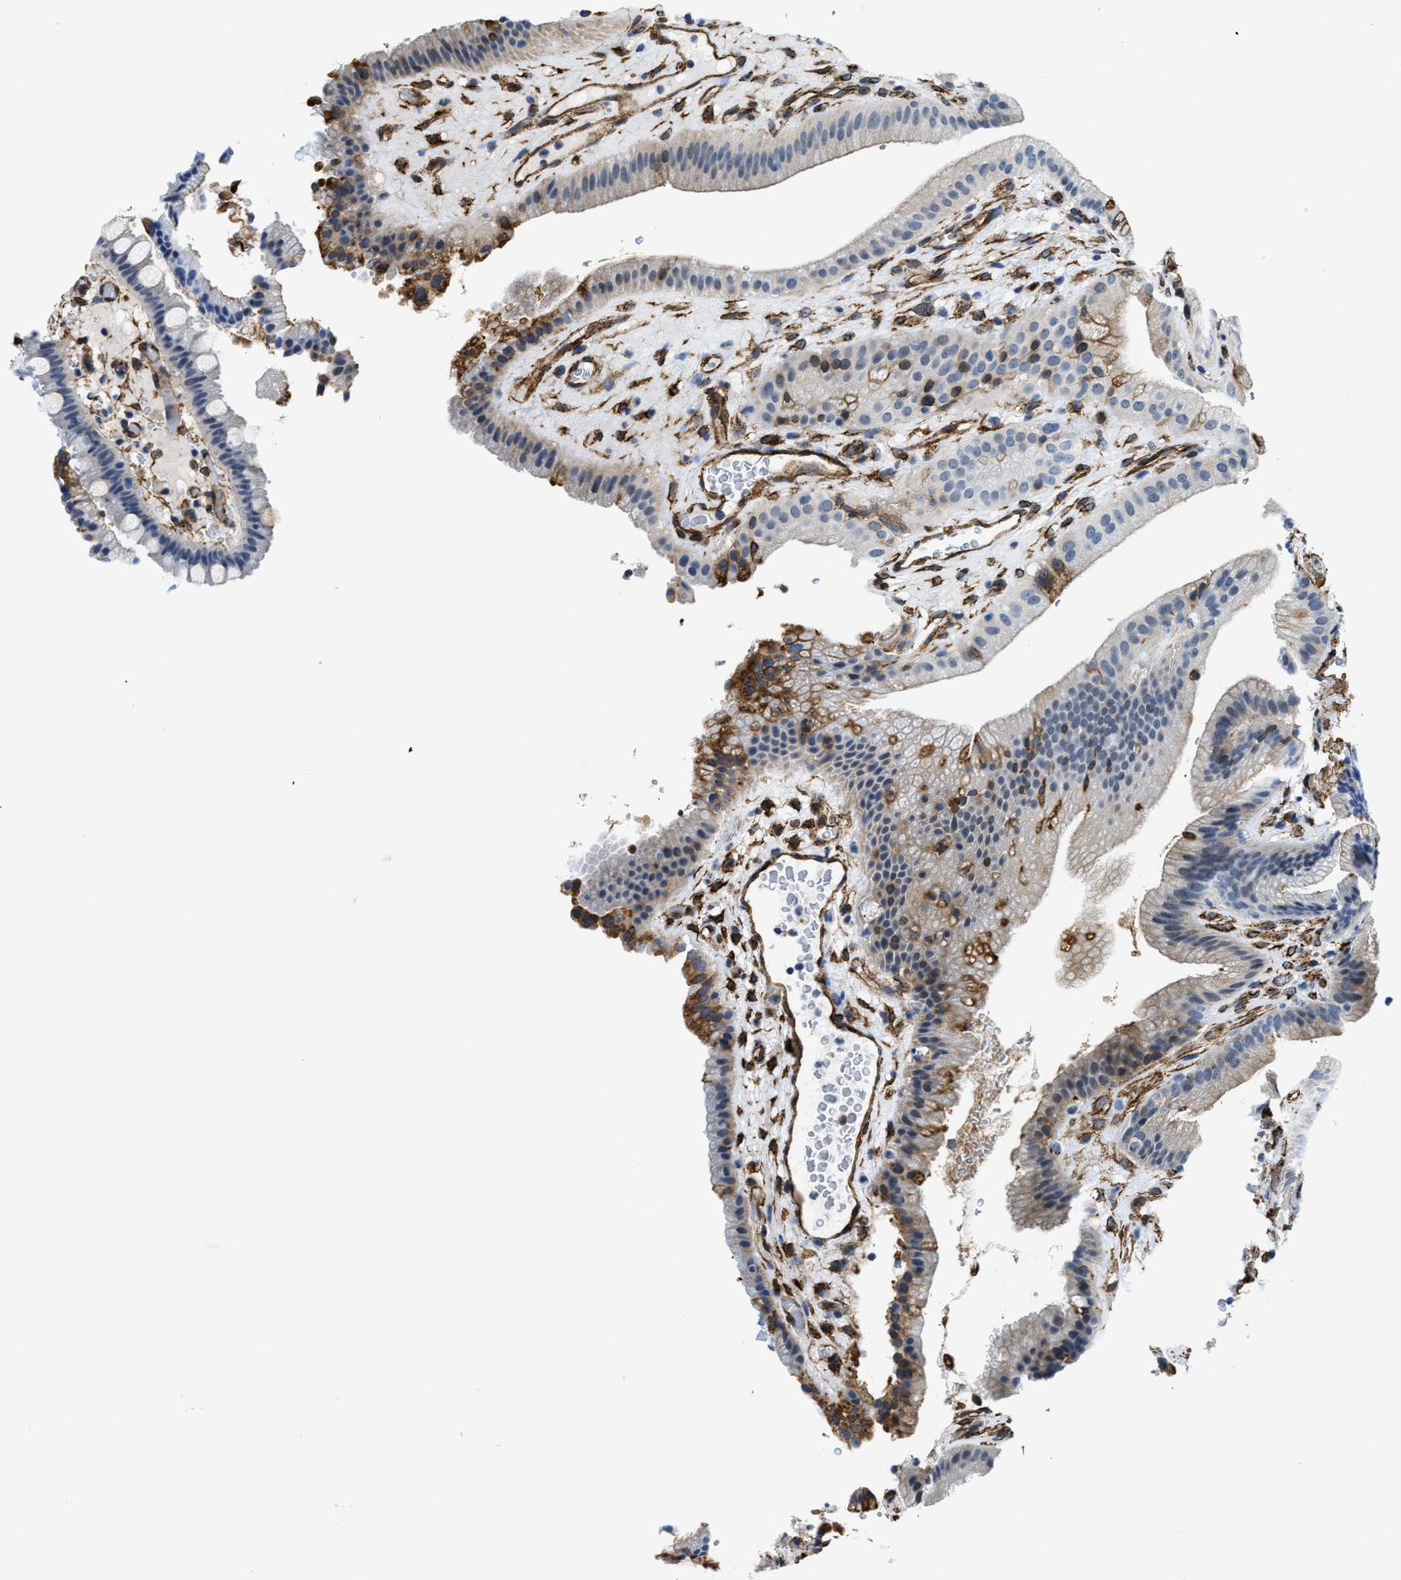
{"staining": {"intensity": "weak", "quantity": "25%-75%", "location": "cytoplasmic/membranous"}, "tissue": "gallbladder", "cell_type": "Glandular cells", "image_type": "normal", "snomed": [{"axis": "morphology", "description": "Normal tissue, NOS"}, {"axis": "topography", "description": "Gallbladder"}], "caption": "This is a histology image of immunohistochemistry (IHC) staining of normal gallbladder, which shows weak positivity in the cytoplasmic/membranous of glandular cells.", "gene": "NAB1", "patient": {"sex": "male", "age": 49}}